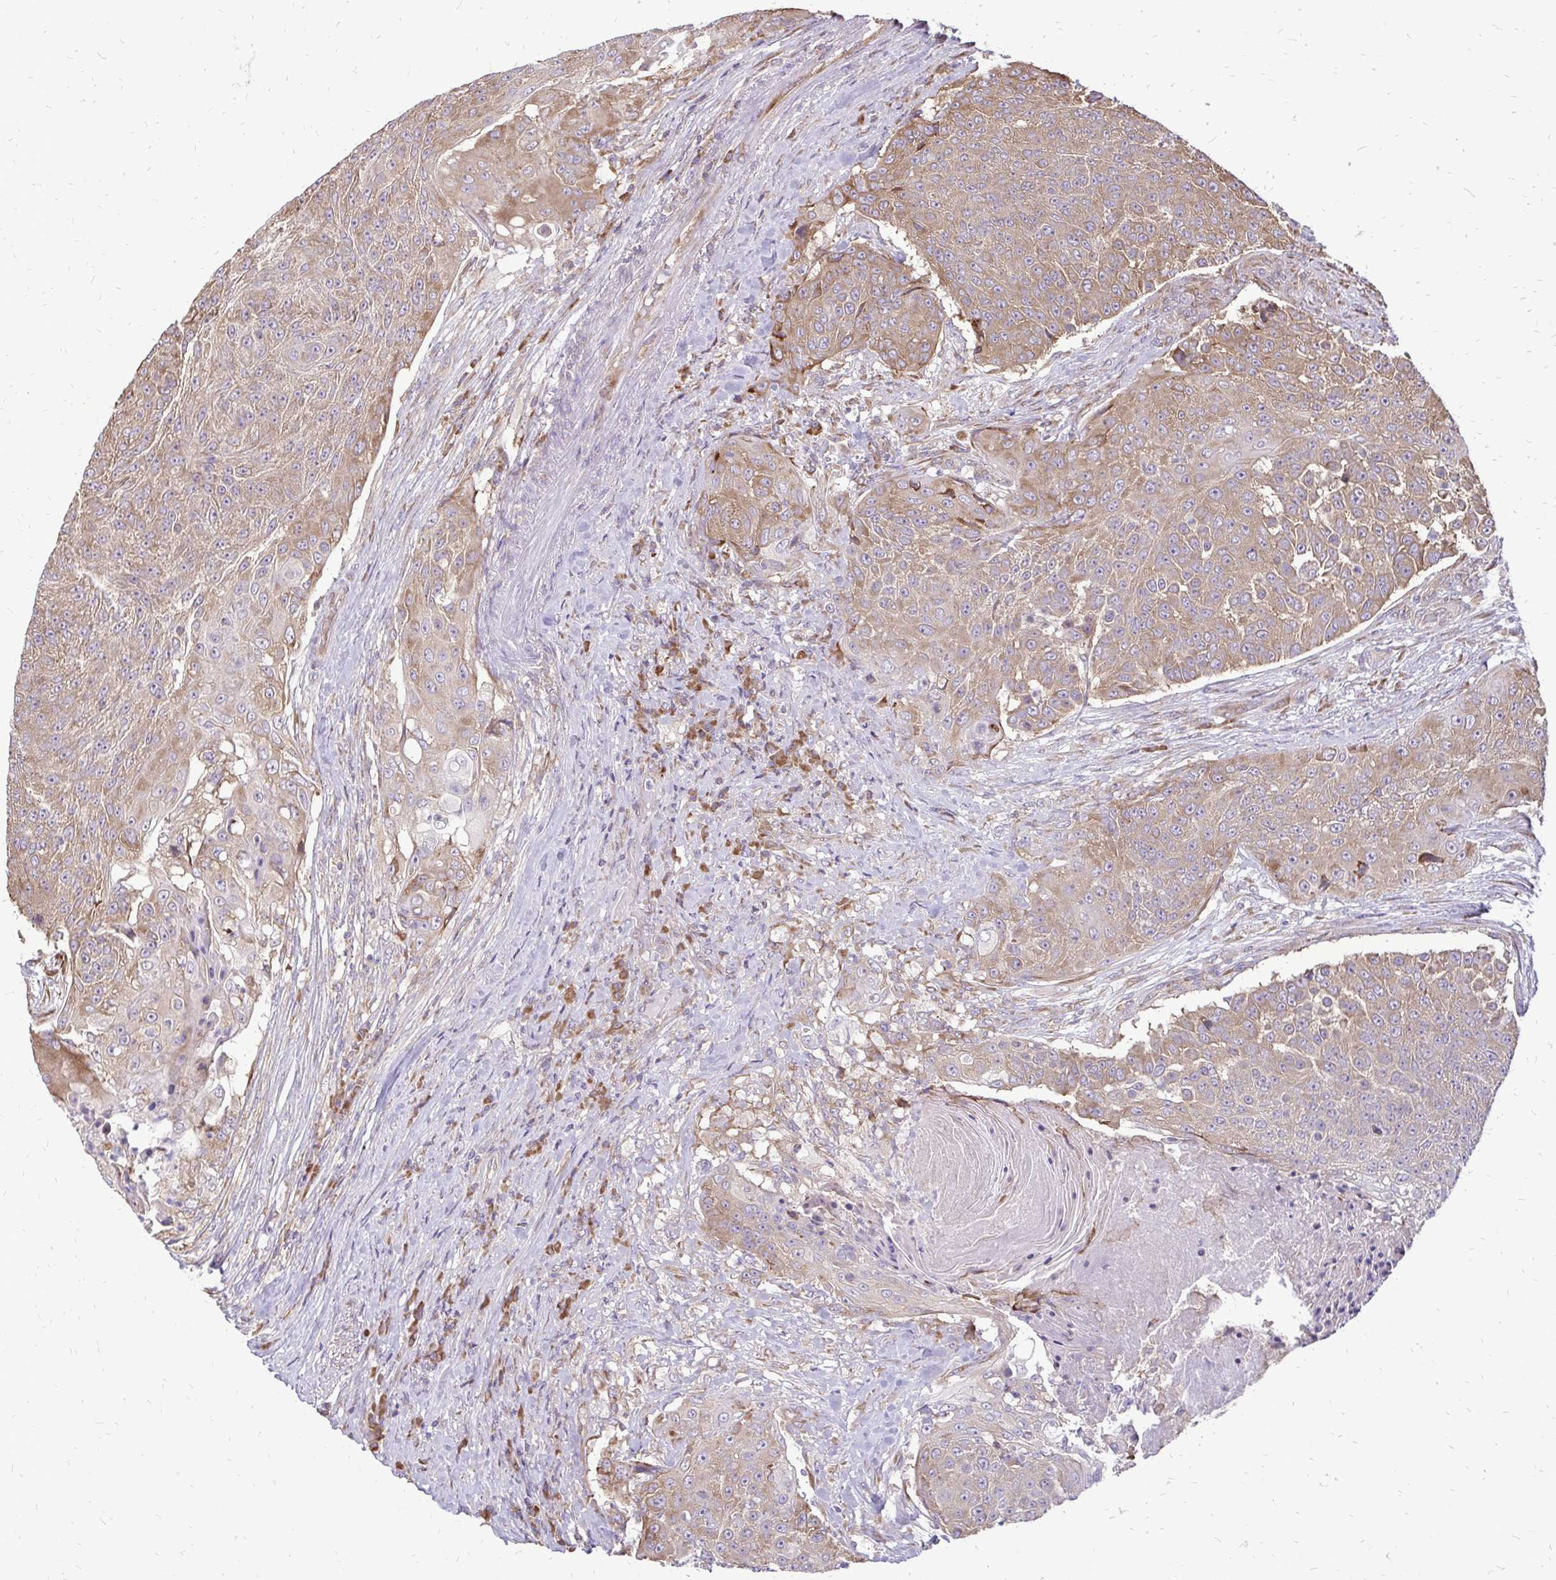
{"staining": {"intensity": "moderate", "quantity": ">75%", "location": "cytoplasmic/membranous"}, "tissue": "urothelial cancer", "cell_type": "Tumor cells", "image_type": "cancer", "snomed": [{"axis": "morphology", "description": "Urothelial carcinoma, High grade"}, {"axis": "topography", "description": "Urinary bladder"}], "caption": "Approximately >75% of tumor cells in urothelial carcinoma (high-grade) display moderate cytoplasmic/membranous protein expression as visualized by brown immunohistochemical staining.", "gene": "RPS3", "patient": {"sex": "female", "age": 63}}